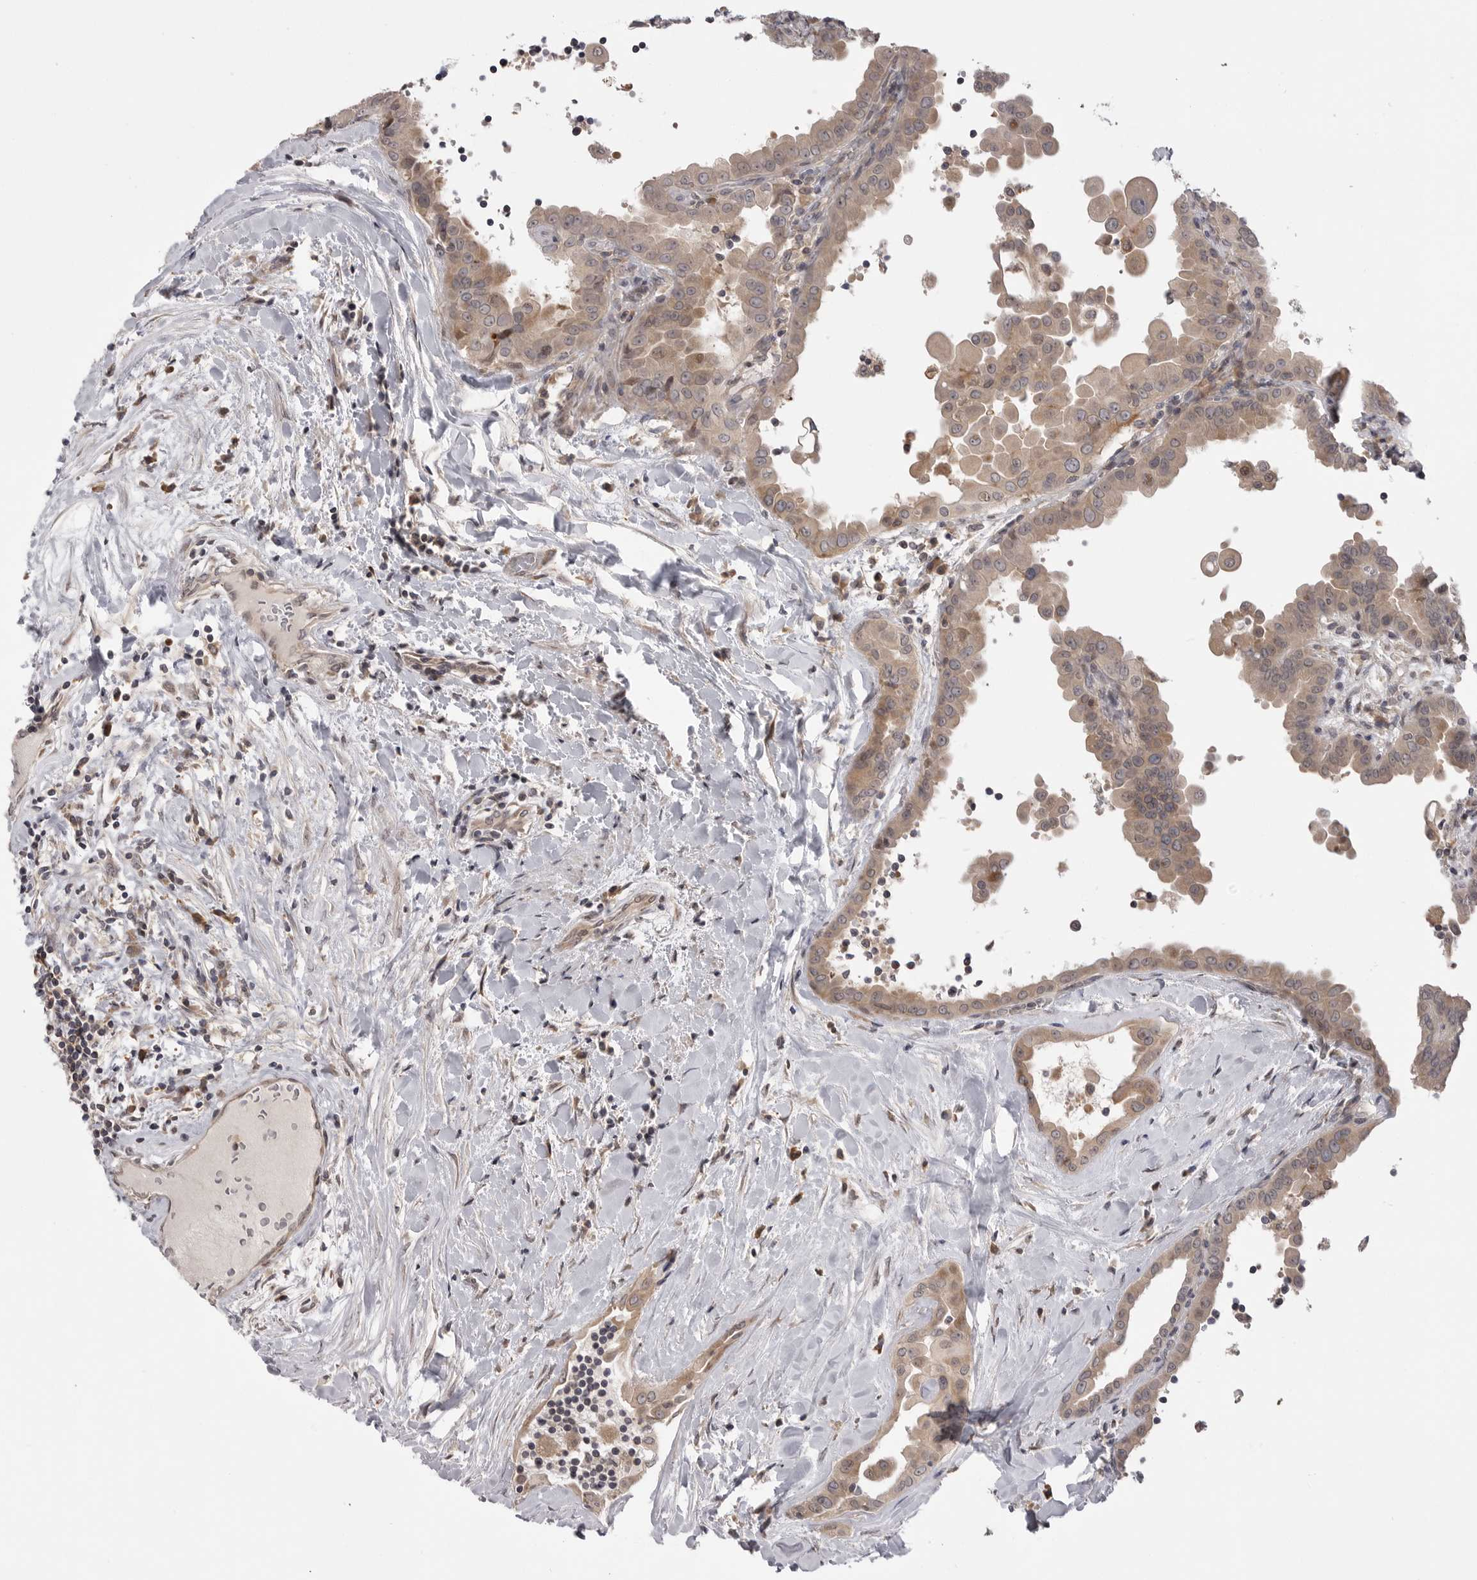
{"staining": {"intensity": "weak", "quantity": ">75%", "location": "cytoplasmic/membranous"}, "tissue": "thyroid cancer", "cell_type": "Tumor cells", "image_type": "cancer", "snomed": [{"axis": "morphology", "description": "Papillary adenocarcinoma, NOS"}, {"axis": "topography", "description": "Thyroid gland"}], "caption": "Human thyroid cancer stained for a protein (brown) displays weak cytoplasmic/membranous positive staining in approximately >75% of tumor cells.", "gene": "PTK2B", "patient": {"sex": "male", "age": 33}}